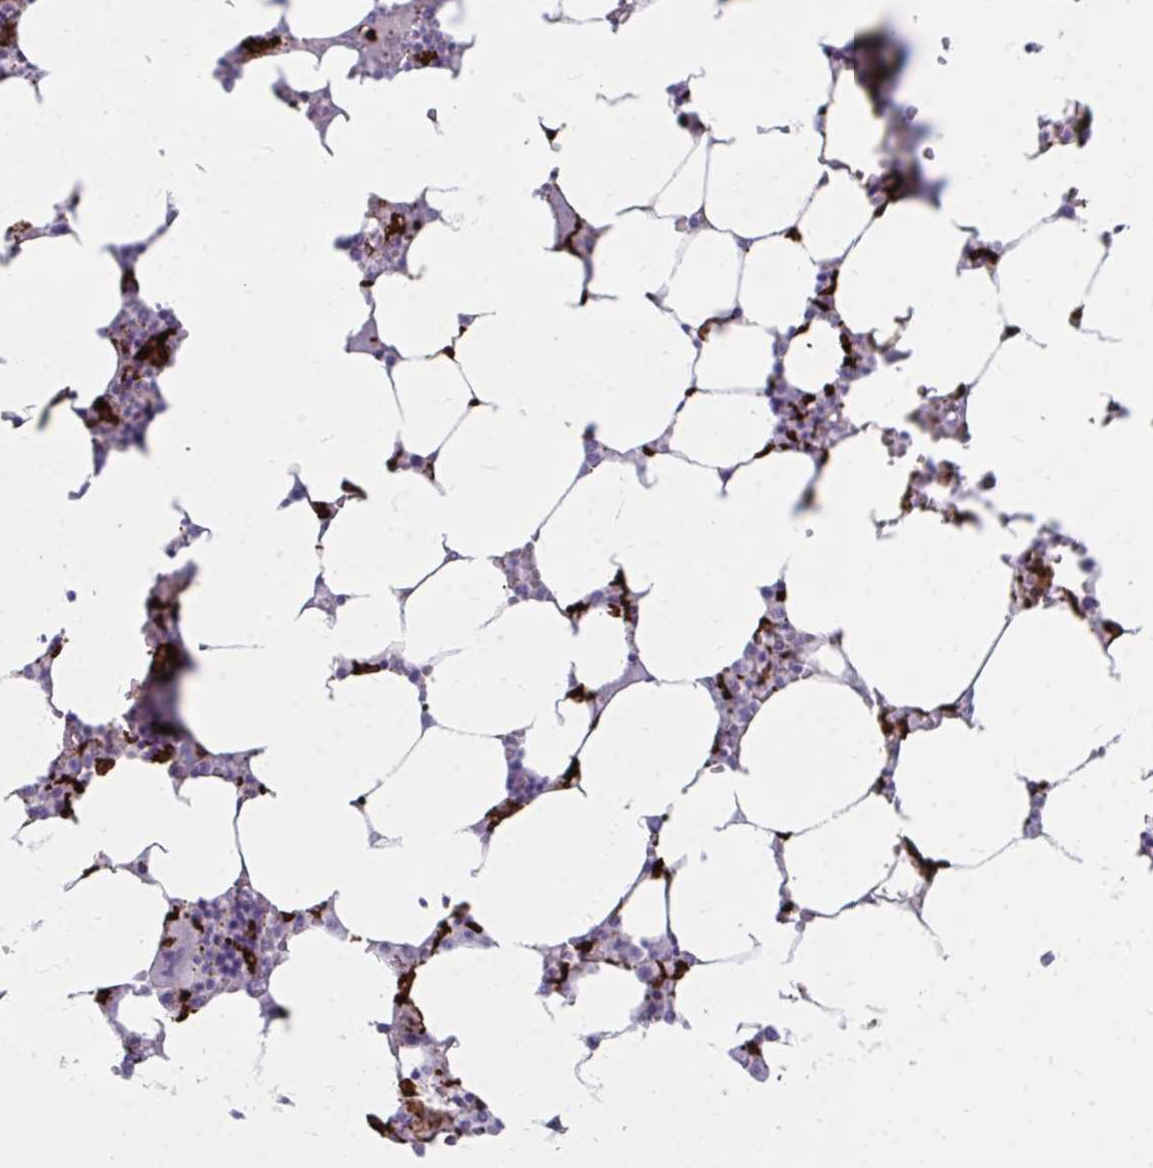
{"staining": {"intensity": "strong", "quantity": "<25%", "location": "cytoplasmic/membranous"}, "tissue": "bone marrow", "cell_type": "Hematopoietic cells", "image_type": "normal", "snomed": [{"axis": "morphology", "description": "Normal tissue, NOS"}, {"axis": "topography", "description": "Bone marrow"}], "caption": "Immunohistochemistry photomicrograph of benign bone marrow stained for a protein (brown), which demonstrates medium levels of strong cytoplasmic/membranous expression in approximately <25% of hematopoietic cells.", "gene": "CD163", "patient": {"sex": "male", "age": 64}}